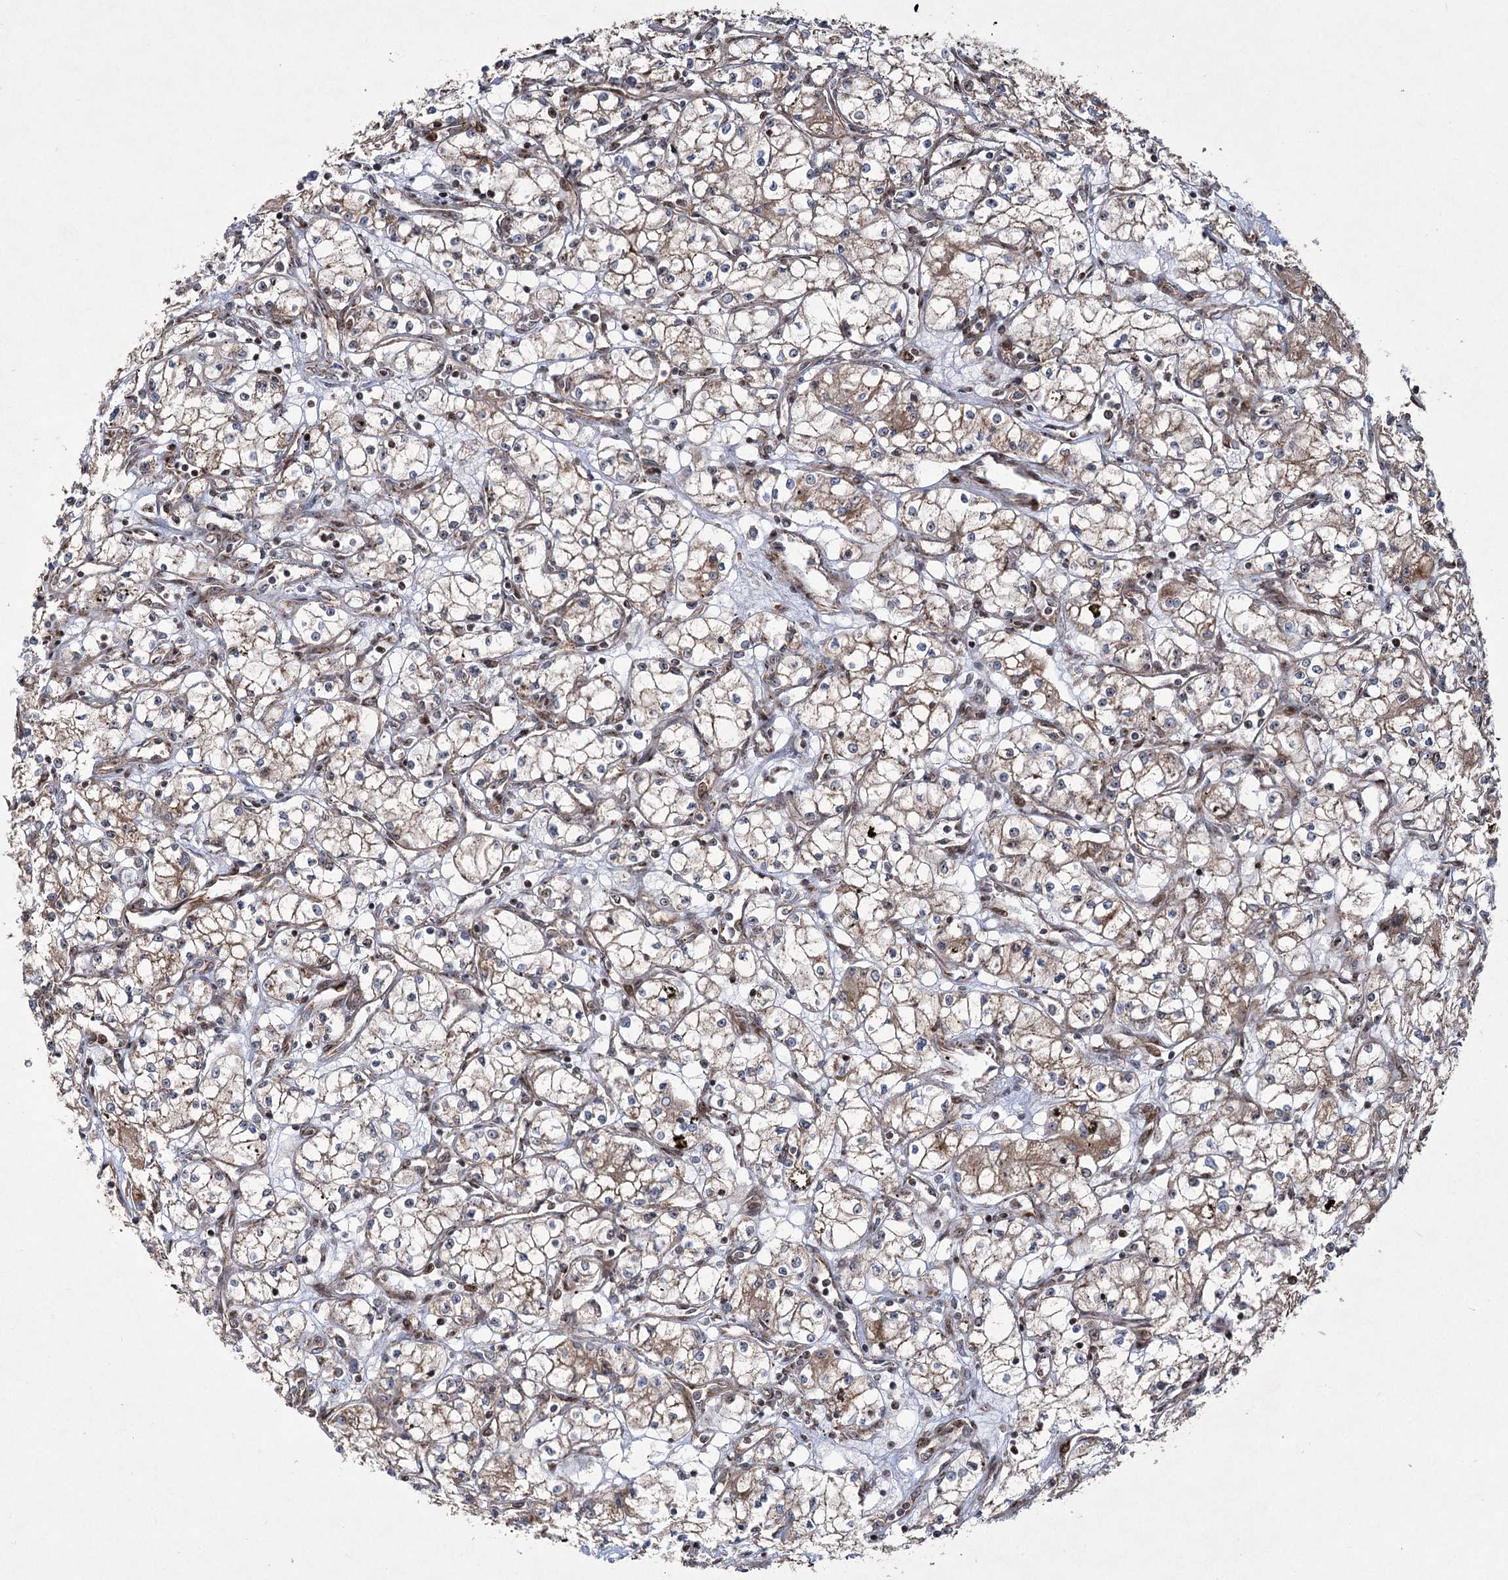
{"staining": {"intensity": "moderate", "quantity": "25%-75%", "location": "cytoplasmic/membranous"}, "tissue": "renal cancer", "cell_type": "Tumor cells", "image_type": "cancer", "snomed": [{"axis": "morphology", "description": "Adenocarcinoma, NOS"}, {"axis": "topography", "description": "Kidney"}], "caption": "Protein staining of adenocarcinoma (renal) tissue demonstrates moderate cytoplasmic/membranous staining in approximately 25%-75% of tumor cells.", "gene": "SERINC5", "patient": {"sex": "male", "age": 59}}